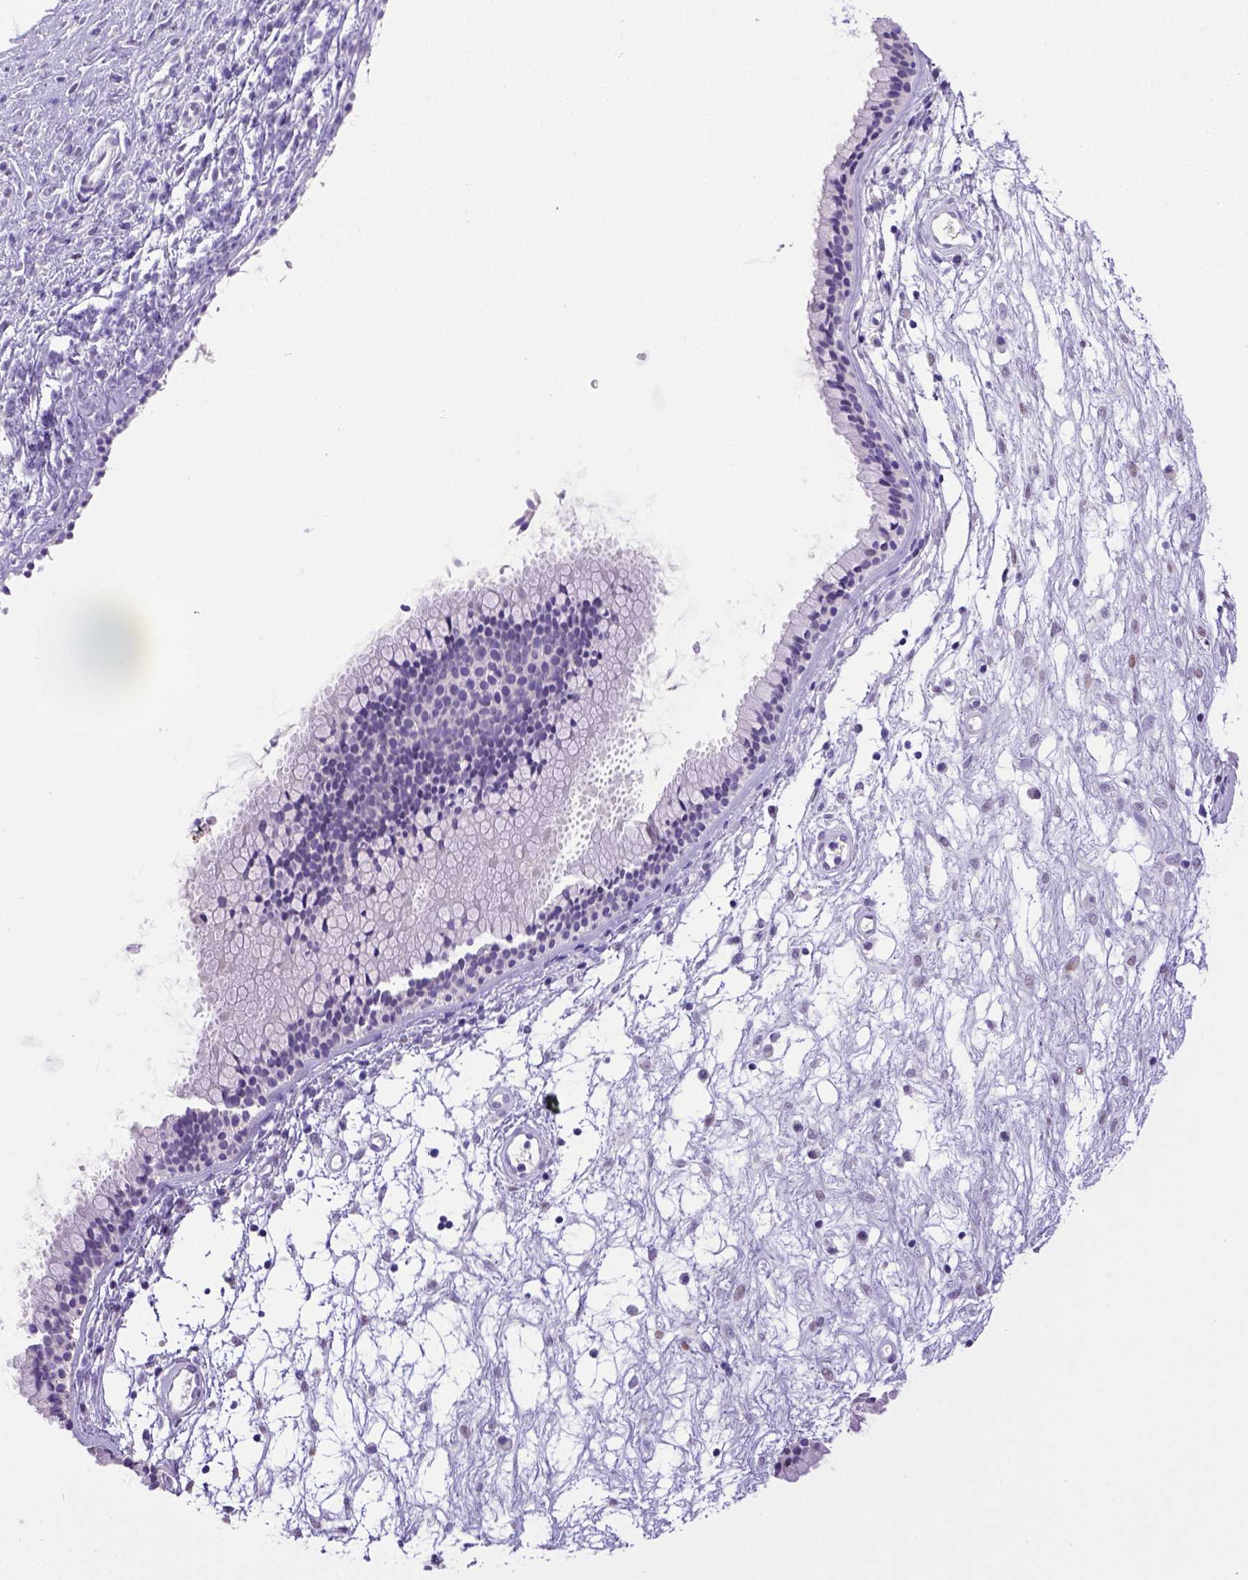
{"staining": {"intensity": "negative", "quantity": "none", "location": "none"}, "tissue": "nasopharynx", "cell_type": "Respiratory epithelial cells", "image_type": "normal", "snomed": [{"axis": "morphology", "description": "Normal tissue, NOS"}, {"axis": "topography", "description": "Nasopharynx"}], "caption": "IHC of unremarkable nasopharynx shows no staining in respiratory epithelial cells. Brightfield microscopy of IHC stained with DAB (brown) and hematoxylin (blue), captured at high magnification.", "gene": "ESR1", "patient": {"sex": "male", "age": 24}}